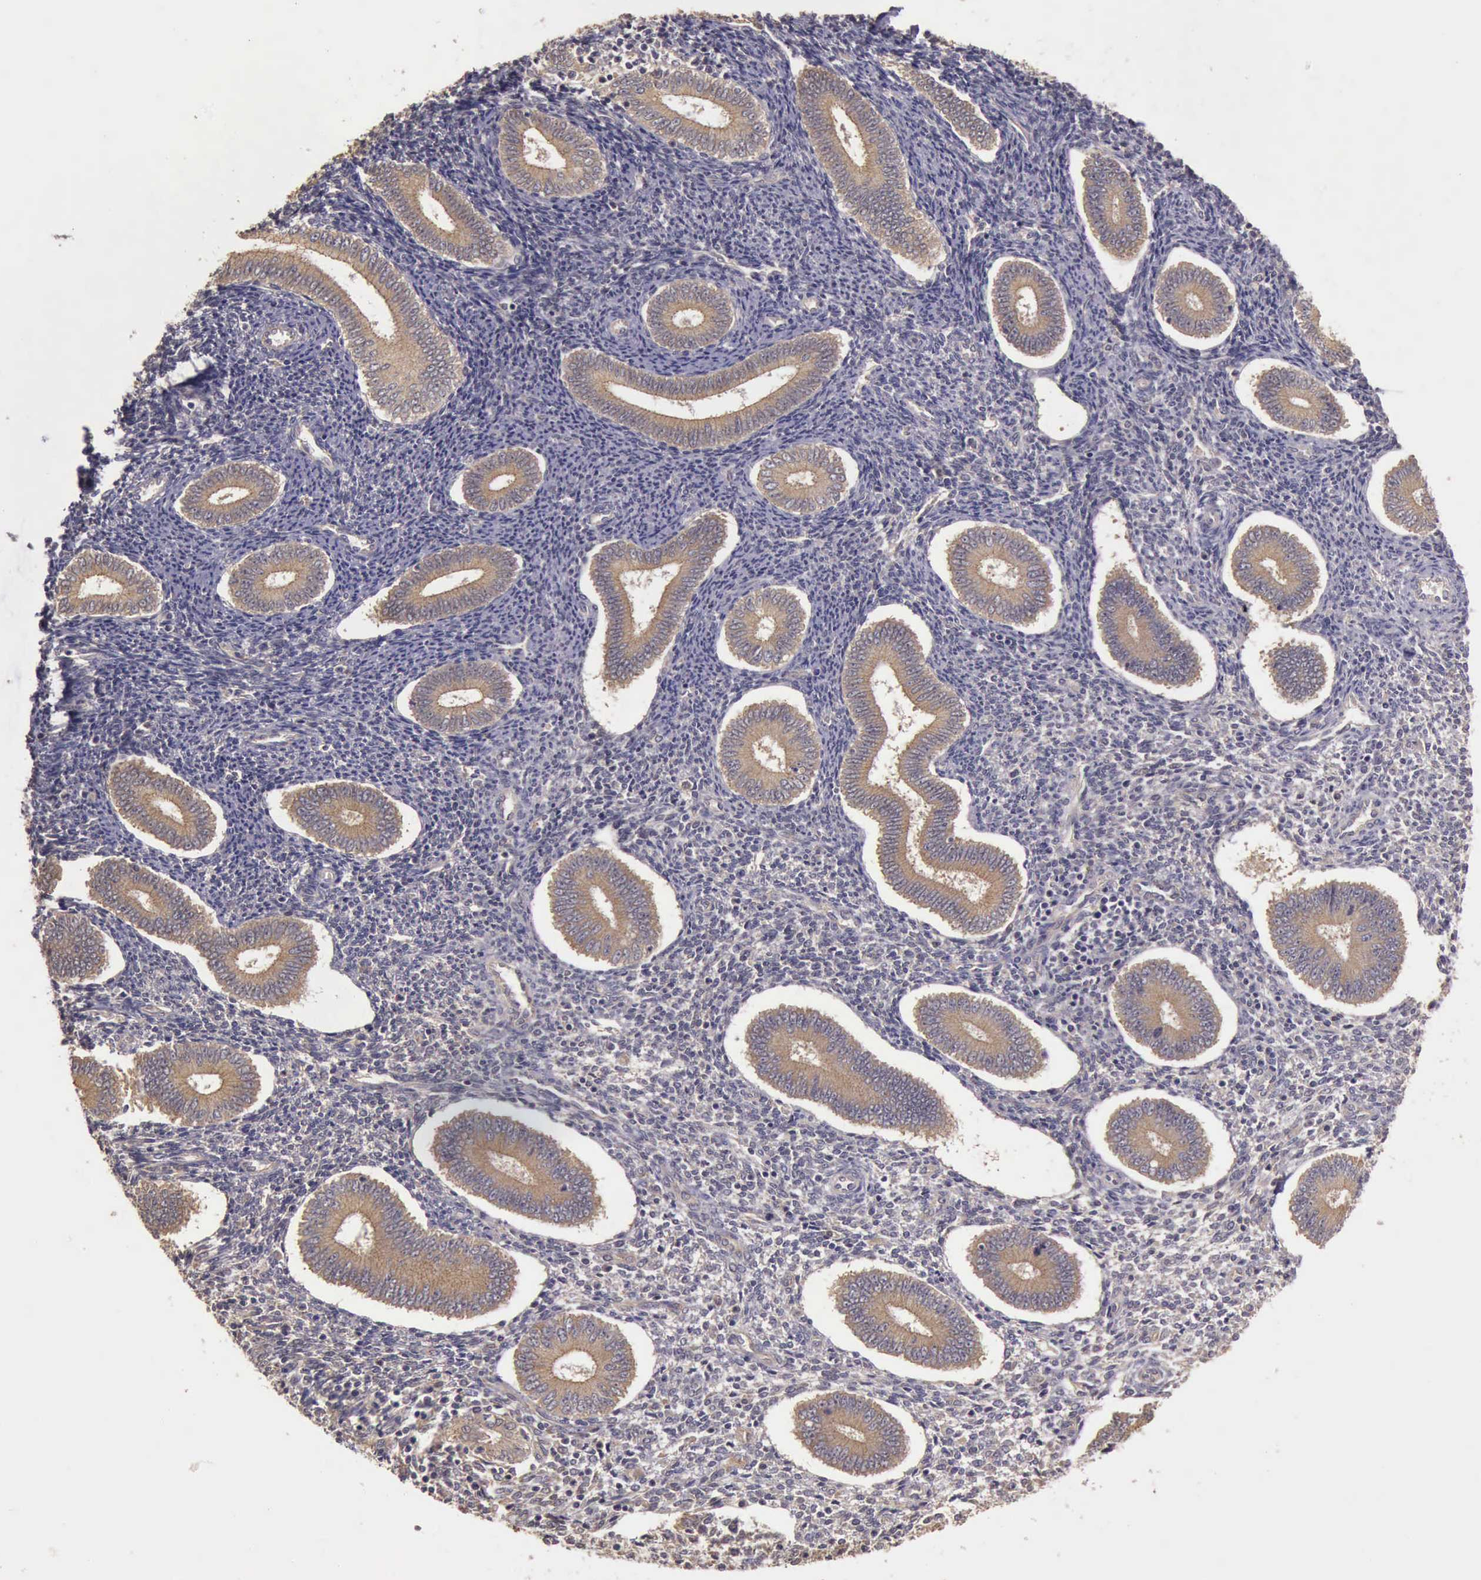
{"staining": {"intensity": "negative", "quantity": "none", "location": "none"}, "tissue": "endometrium", "cell_type": "Cells in endometrial stroma", "image_type": "normal", "snomed": [{"axis": "morphology", "description": "Normal tissue, NOS"}, {"axis": "topography", "description": "Endometrium"}], "caption": "DAB (3,3'-diaminobenzidine) immunohistochemical staining of unremarkable endometrium demonstrates no significant staining in cells in endometrial stroma. (Brightfield microscopy of DAB (3,3'-diaminobenzidine) IHC at high magnification).", "gene": "EIF5", "patient": {"sex": "female", "age": 35}}